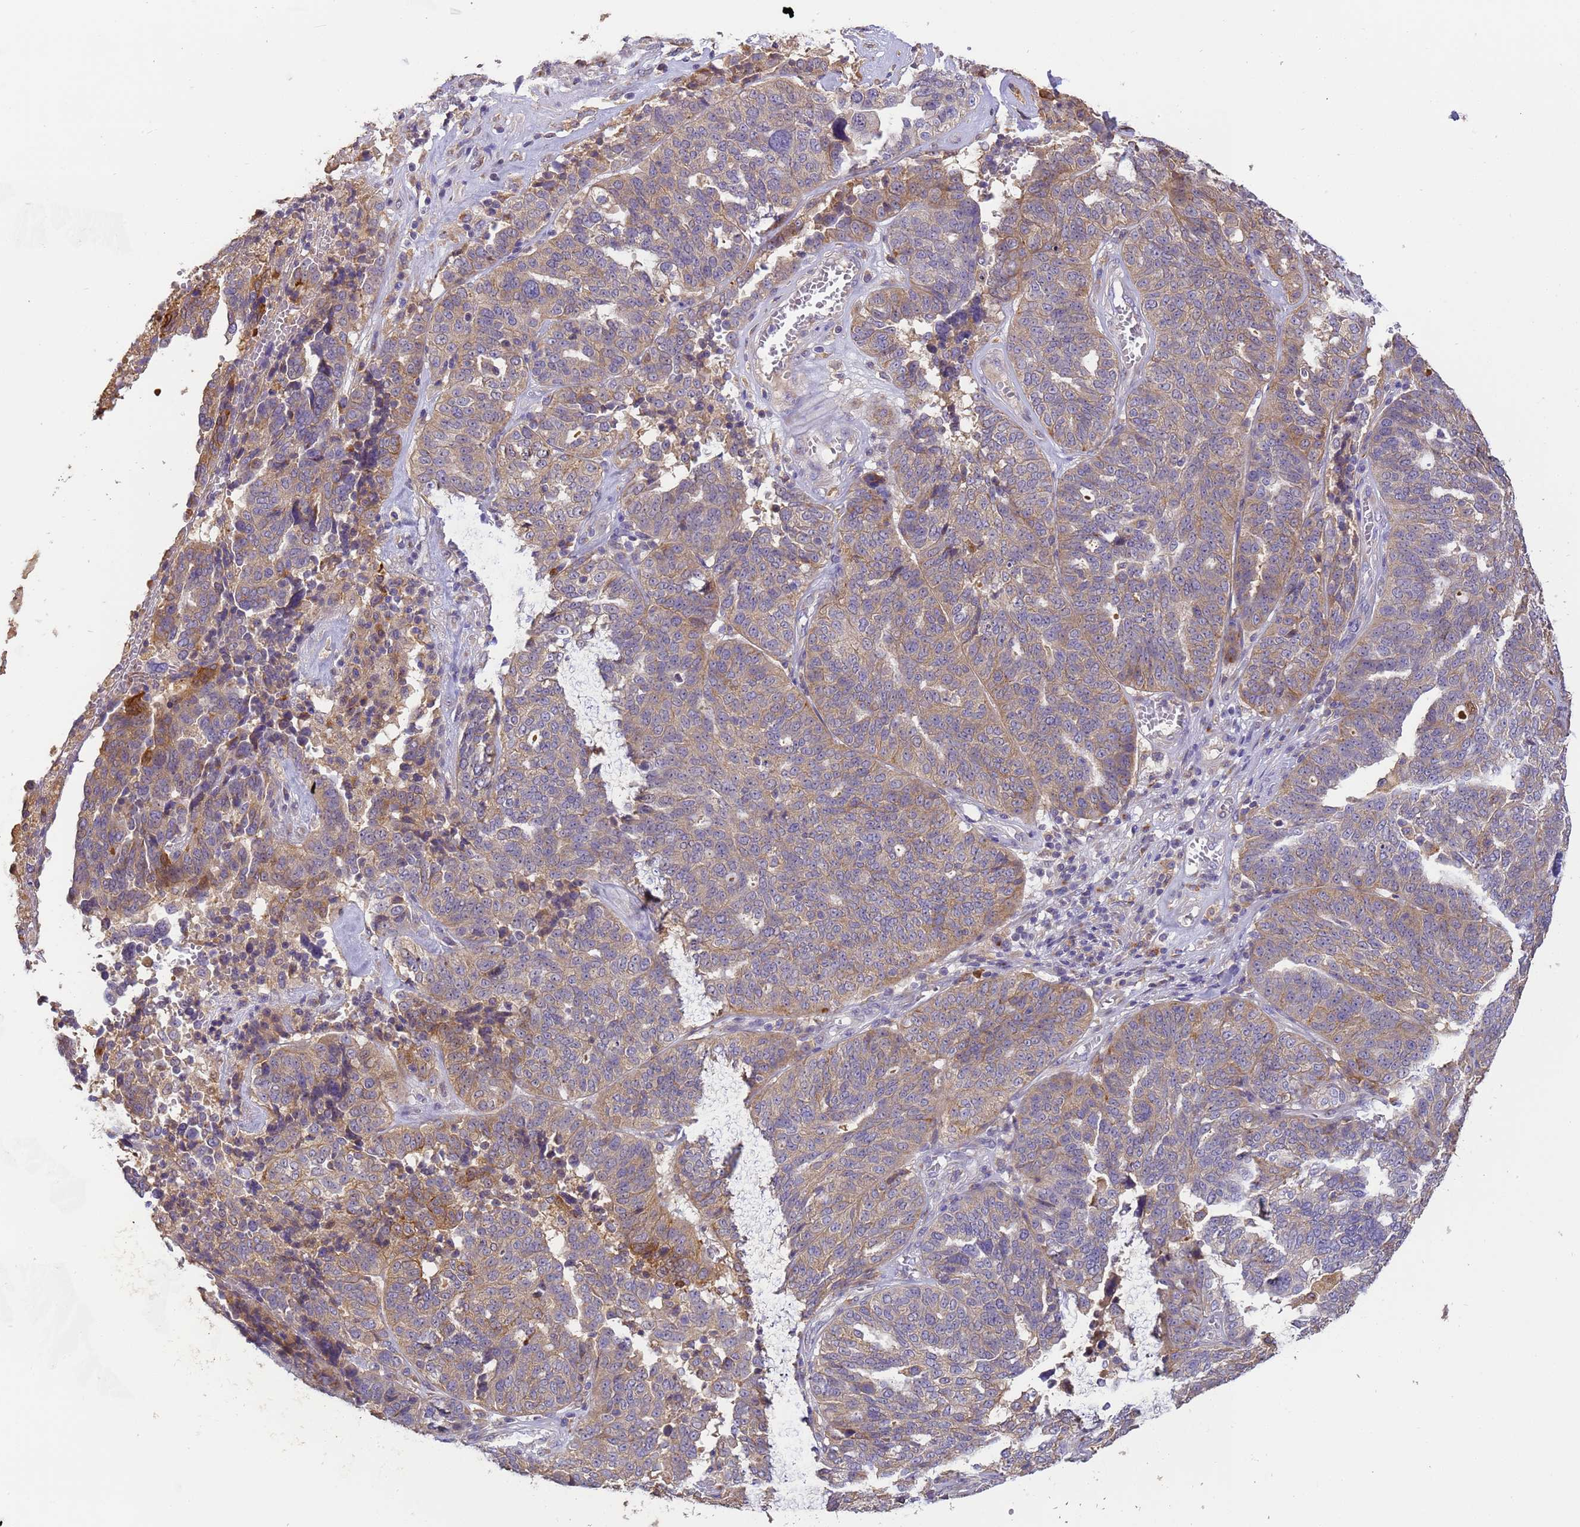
{"staining": {"intensity": "moderate", "quantity": "25%-75%", "location": "cytoplasmic/membranous"}, "tissue": "ovarian cancer", "cell_type": "Tumor cells", "image_type": "cancer", "snomed": [{"axis": "morphology", "description": "Cystadenocarcinoma, serous, NOS"}, {"axis": "topography", "description": "Ovary"}], "caption": "An IHC image of neoplastic tissue is shown. Protein staining in brown labels moderate cytoplasmic/membranous positivity in serous cystadenocarcinoma (ovarian) within tumor cells.", "gene": "M6PR", "patient": {"sex": "female", "age": 59}}